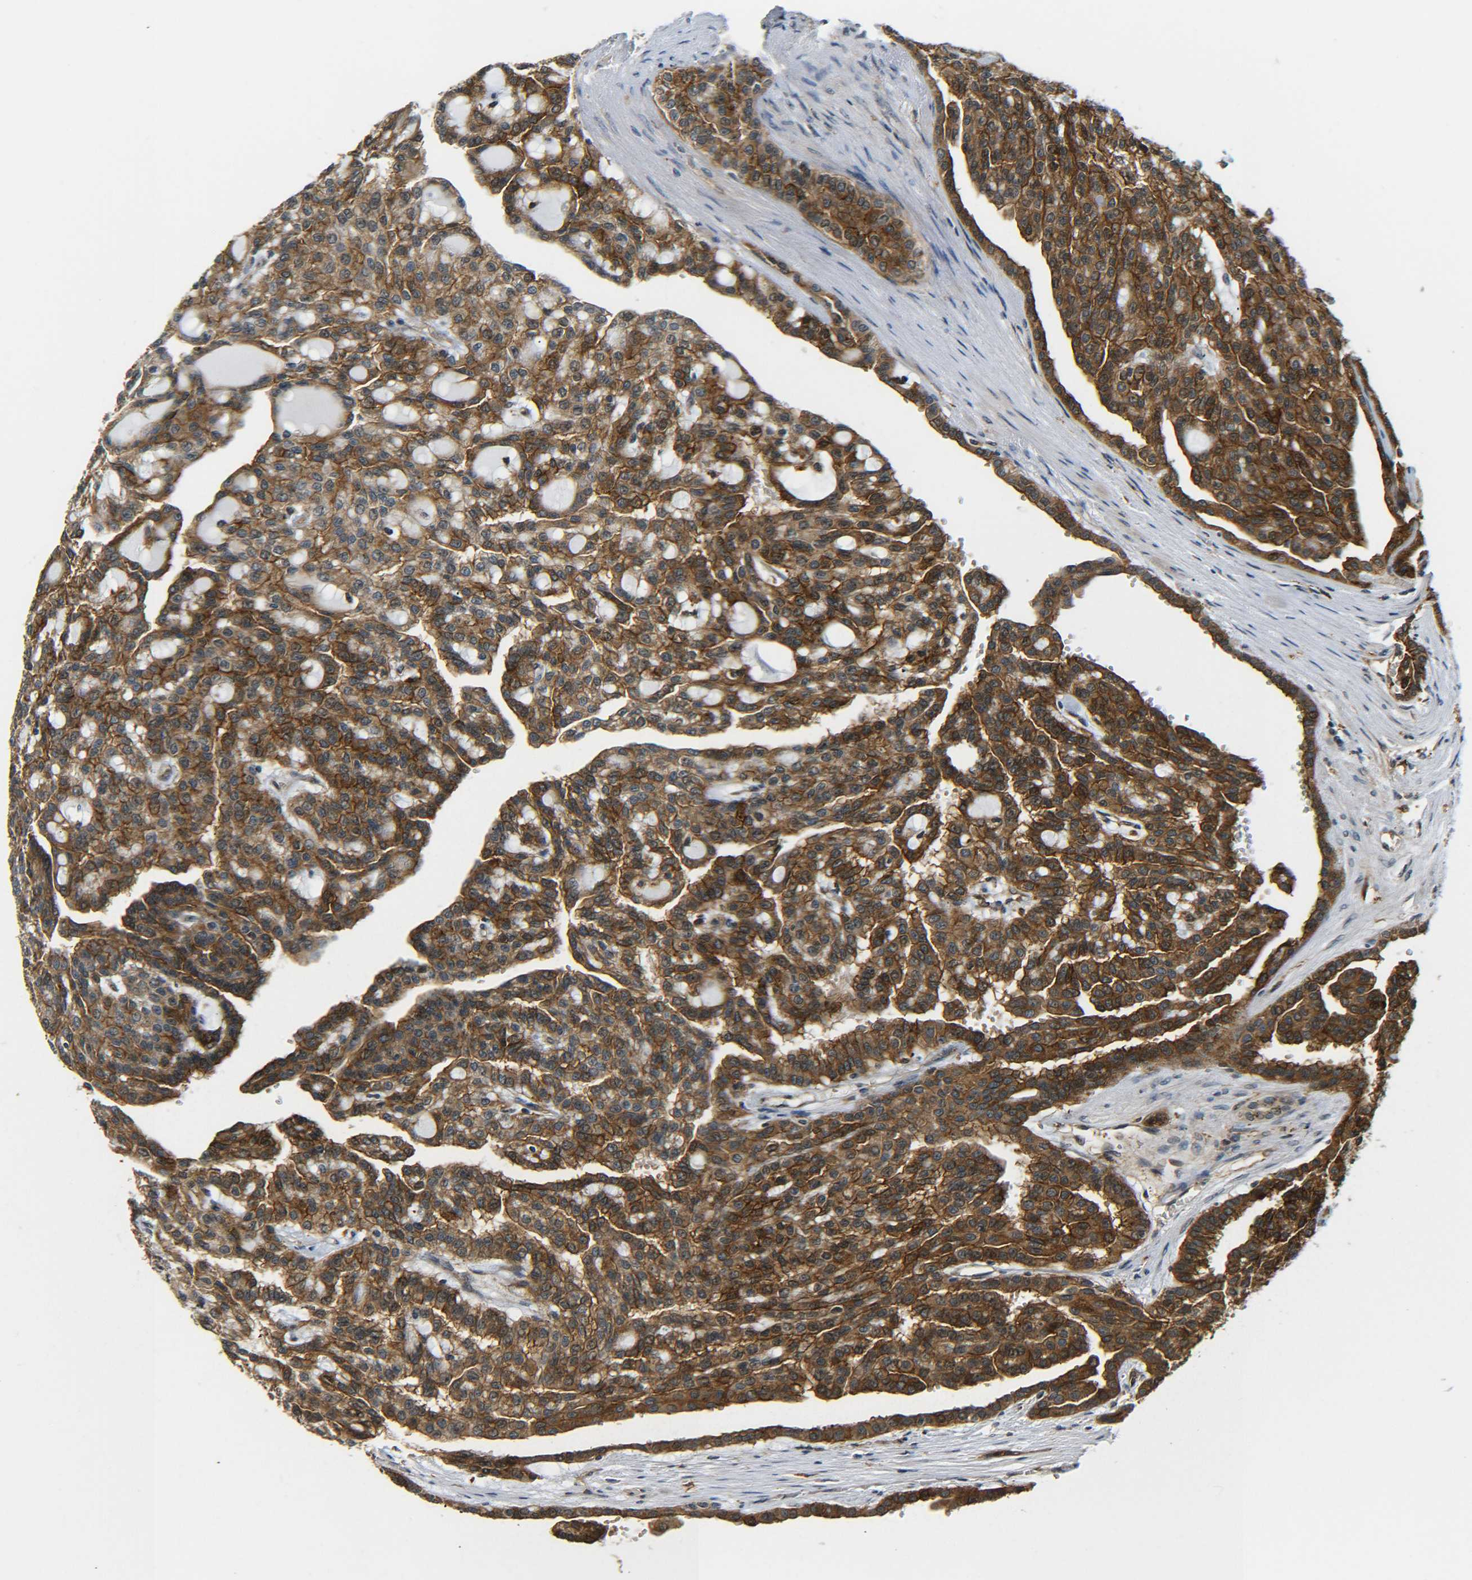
{"staining": {"intensity": "strong", "quantity": ">75%", "location": "cytoplasmic/membranous"}, "tissue": "renal cancer", "cell_type": "Tumor cells", "image_type": "cancer", "snomed": [{"axis": "morphology", "description": "Adenocarcinoma, NOS"}, {"axis": "topography", "description": "Kidney"}], "caption": "A histopathology image showing strong cytoplasmic/membranous staining in about >75% of tumor cells in renal adenocarcinoma, as visualized by brown immunohistochemical staining.", "gene": "DAB2", "patient": {"sex": "male", "age": 63}}